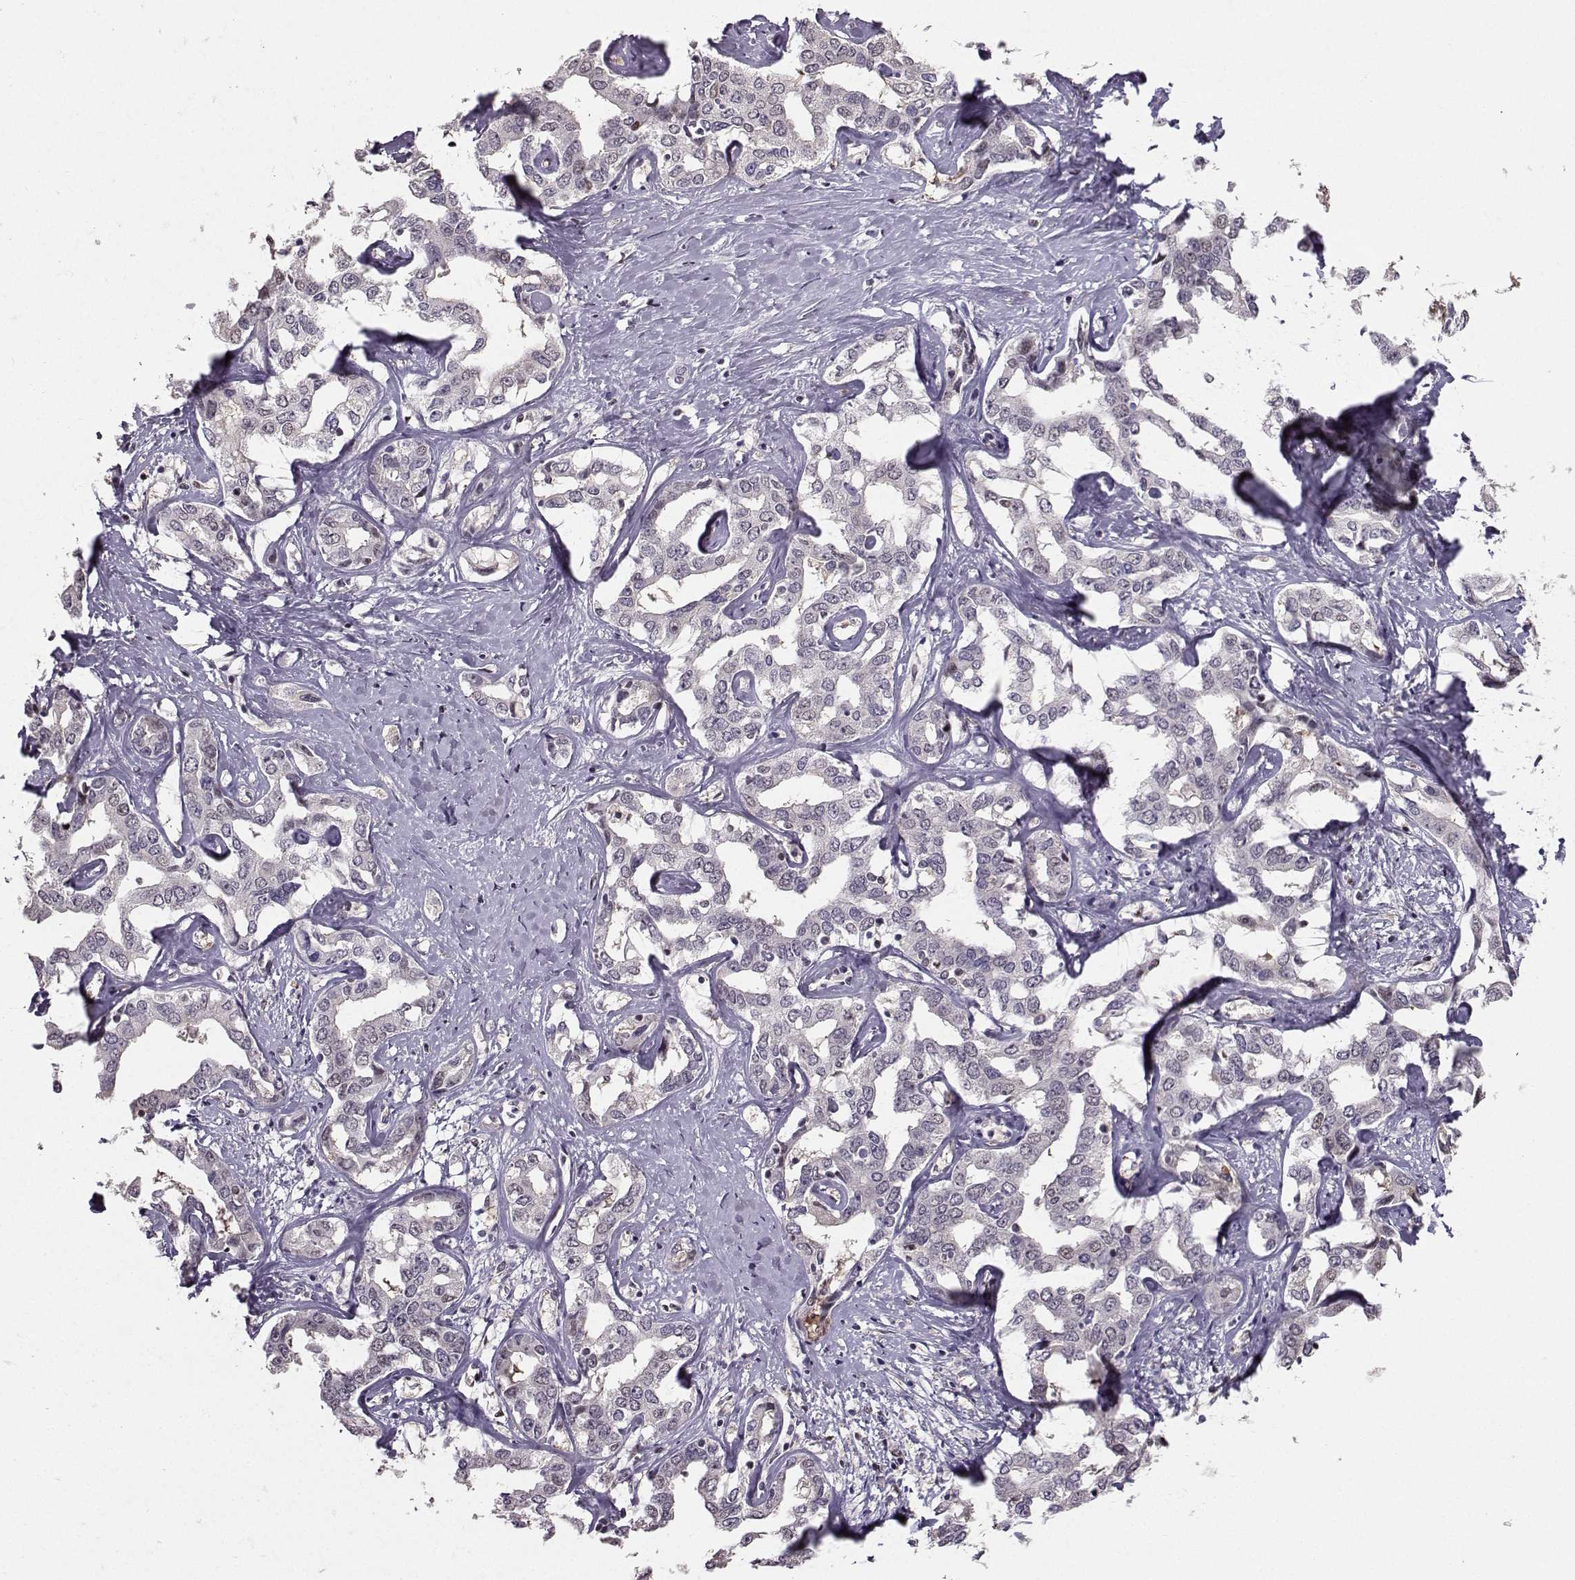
{"staining": {"intensity": "negative", "quantity": "none", "location": "none"}, "tissue": "liver cancer", "cell_type": "Tumor cells", "image_type": "cancer", "snomed": [{"axis": "morphology", "description": "Cholangiocarcinoma"}, {"axis": "topography", "description": "Liver"}], "caption": "Liver cancer (cholangiocarcinoma) stained for a protein using immunohistochemistry (IHC) shows no positivity tumor cells.", "gene": "PKP2", "patient": {"sex": "male", "age": 59}}